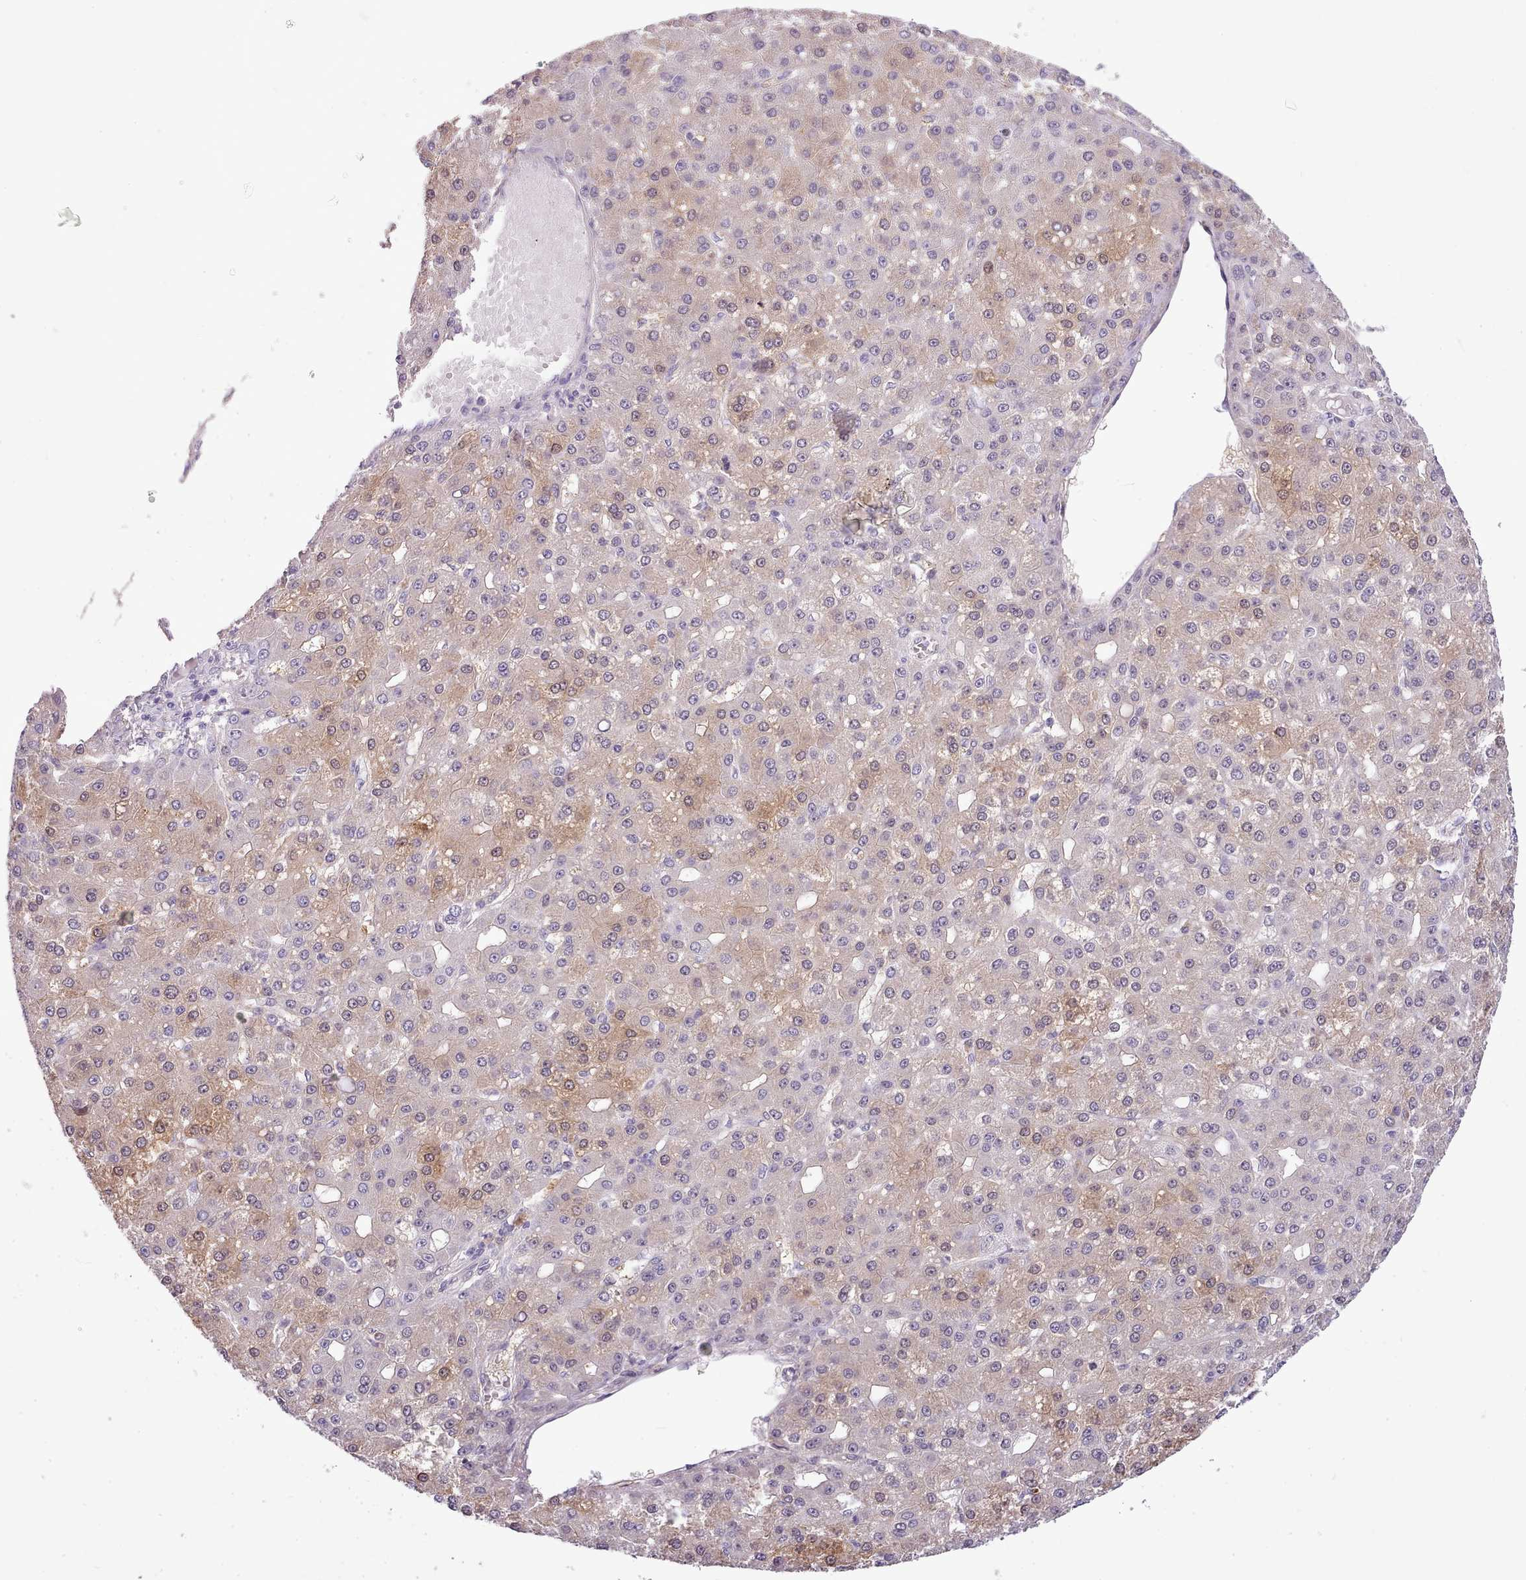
{"staining": {"intensity": "weak", "quantity": "25%-75%", "location": "cytoplasmic/membranous,nuclear"}, "tissue": "liver cancer", "cell_type": "Tumor cells", "image_type": "cancer", "snomed": [{"axis": "morphology", "description": "Carcinoma, Hepatocellular, NOS"}, {"axis": "topography", "description": "Liver"}], "caption": "Tumor cells exhibit low levels of weak cytoplasmic/membranous and nuclear expression in approximately 25%-75% of cells in liver hepatocellular carcinoma.", "gene": "HOXB7", "patient": {"sex": "male", "age": 67}}